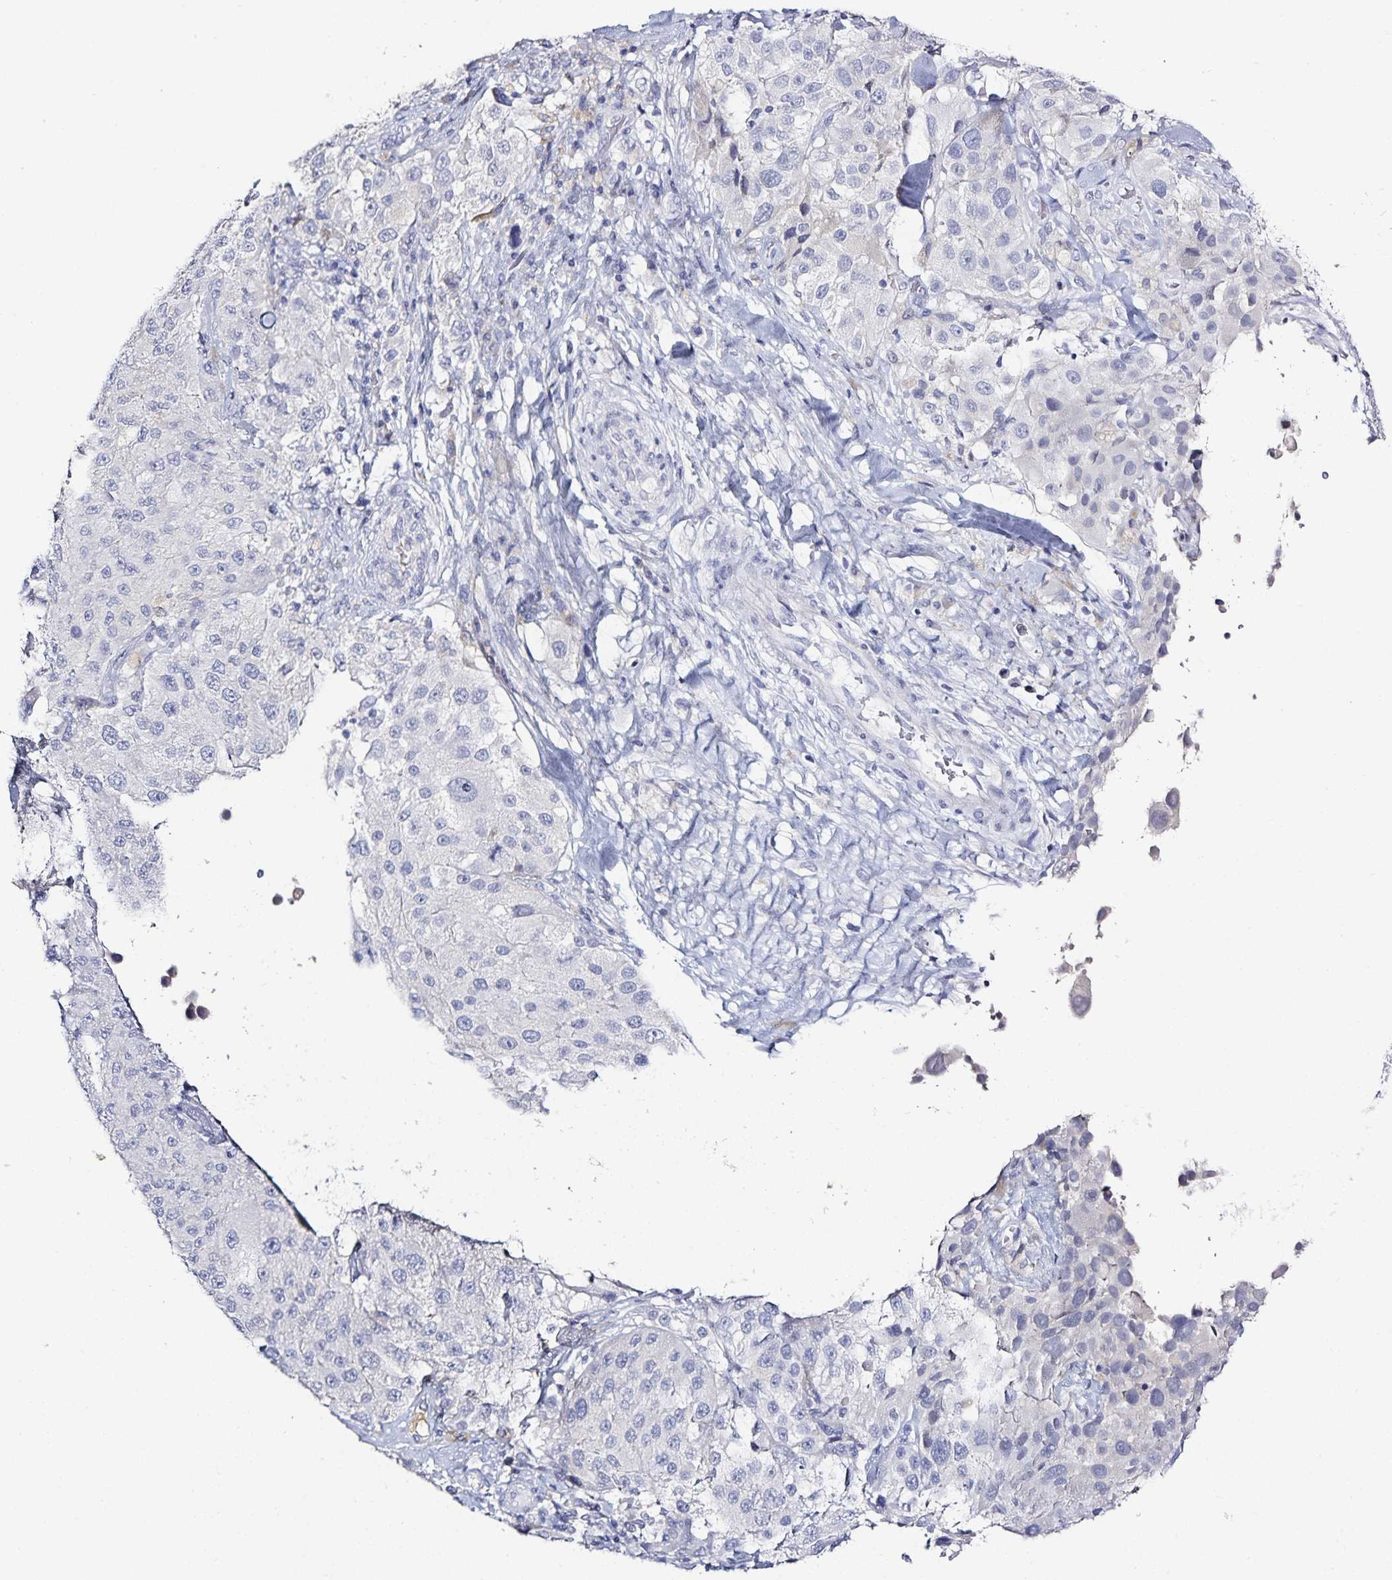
{"staining": {"intensity": "negative", "quantity": "none", "location": "none"}, "tissue": "melanoma", "cell_type": "Tumor cells", "image_type": "cancer", "snomed": [{"axis": "morphology", "description": "Malignant melanoma, Metastatic site"}, {"axis": "topography", "description": "Lymph node"}], "caption": "Micrograph shows no significant protein expression in tumor cells of melanoma. (DAB IHC with hematoxylin counter stain).", "gene": "TTR", "patient": {"sex": "male", "age": 62}}